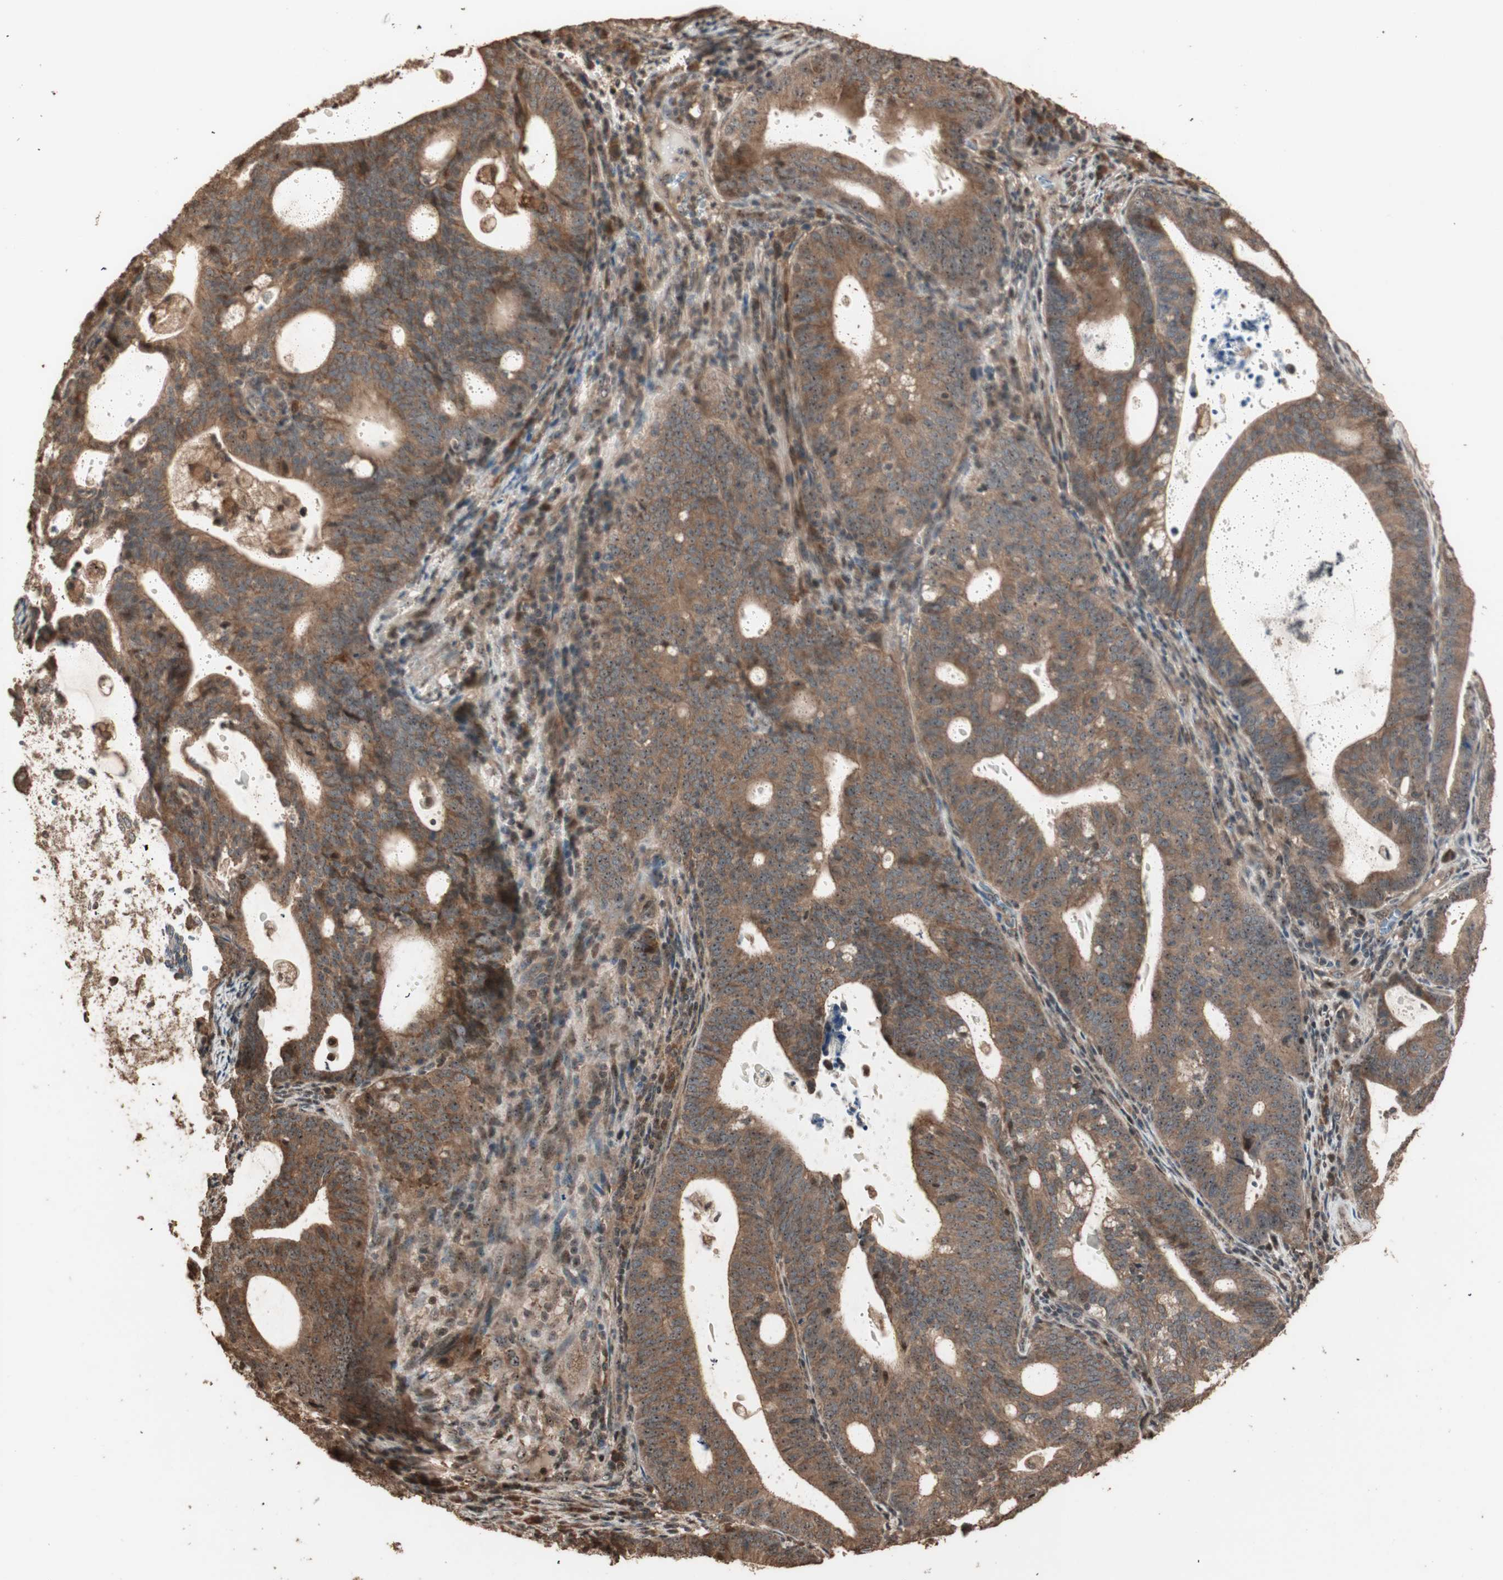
{"staining": {"intensity": "moderate", "quantity": ">75%", "location": "cytoplasmic/membranous"}, "tissue": "endometrial cancer", "cell_type": "Tumor cells", "image_type": "cancer", "snomed": [{"axis": "morphology", "description": "Adenocarcinoma, NOS"}, {"axis": "topography", "description": "Uterus"}], "caption": "Moderate cytoplasmic/membranous expression for a protein is present in about >75% of tumor cells of endometrial adenocarcinoma using IHC.", "gene": "USP20", "patient": {"sex": "female", "age": 83}}